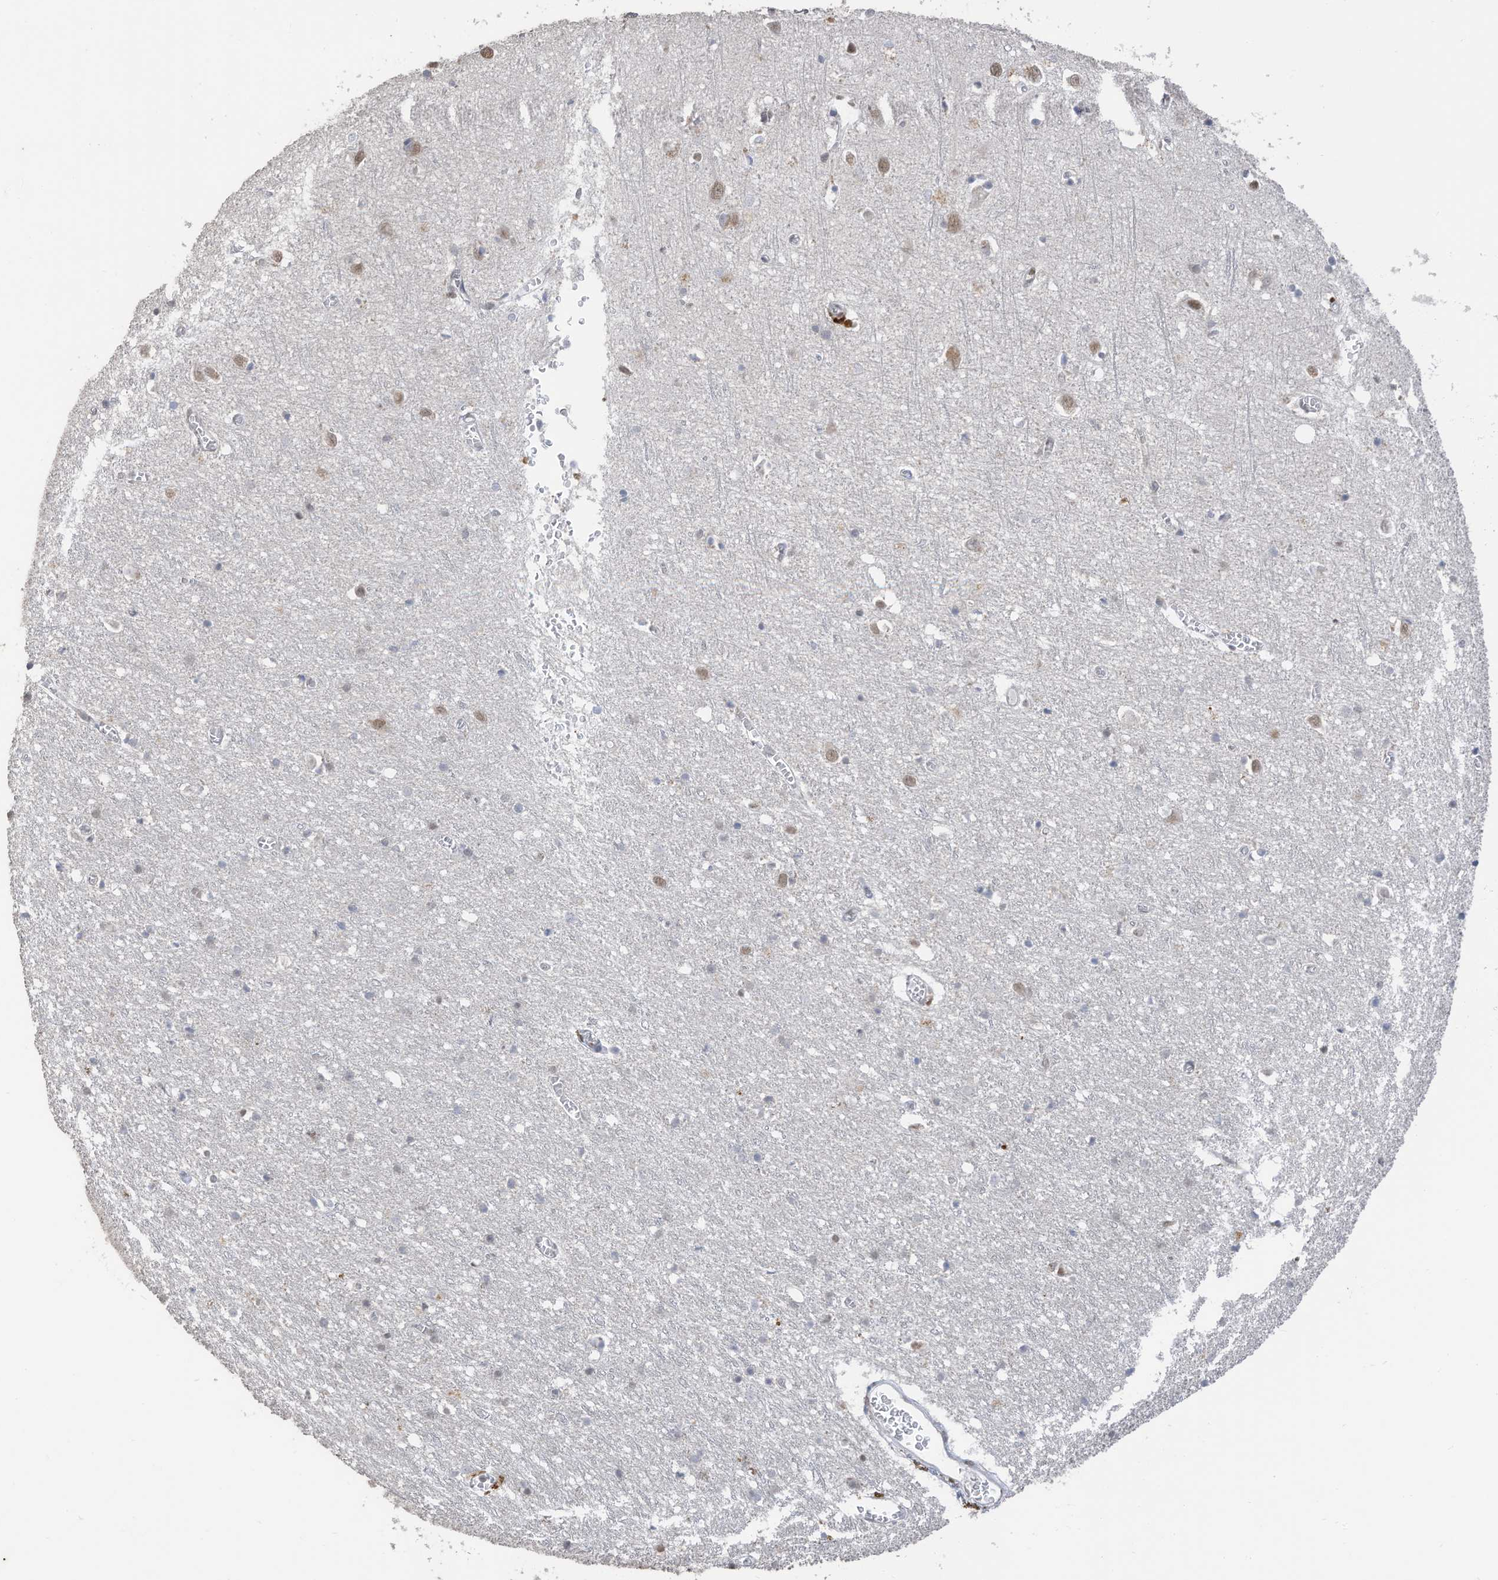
{"staining": {"intensity": "negative", "quantity": "none", "location": "none"}, "tissue": "cerebral cortex", "cell_type": "Endothelial cells", "image_type": "normal", "snomed": [{"axis": "morphology", "description": "Normal tissue, NOS"}, {"axis": "topography", "description": "Cerebral cortex"}], "caption": "This is an immunohistochemistry (IHC) image of normal human cerebral cortex. There is no positivity in endothelial cells.", "gene": "RABL3", "patient": {"sex": "female", "age": 64}}